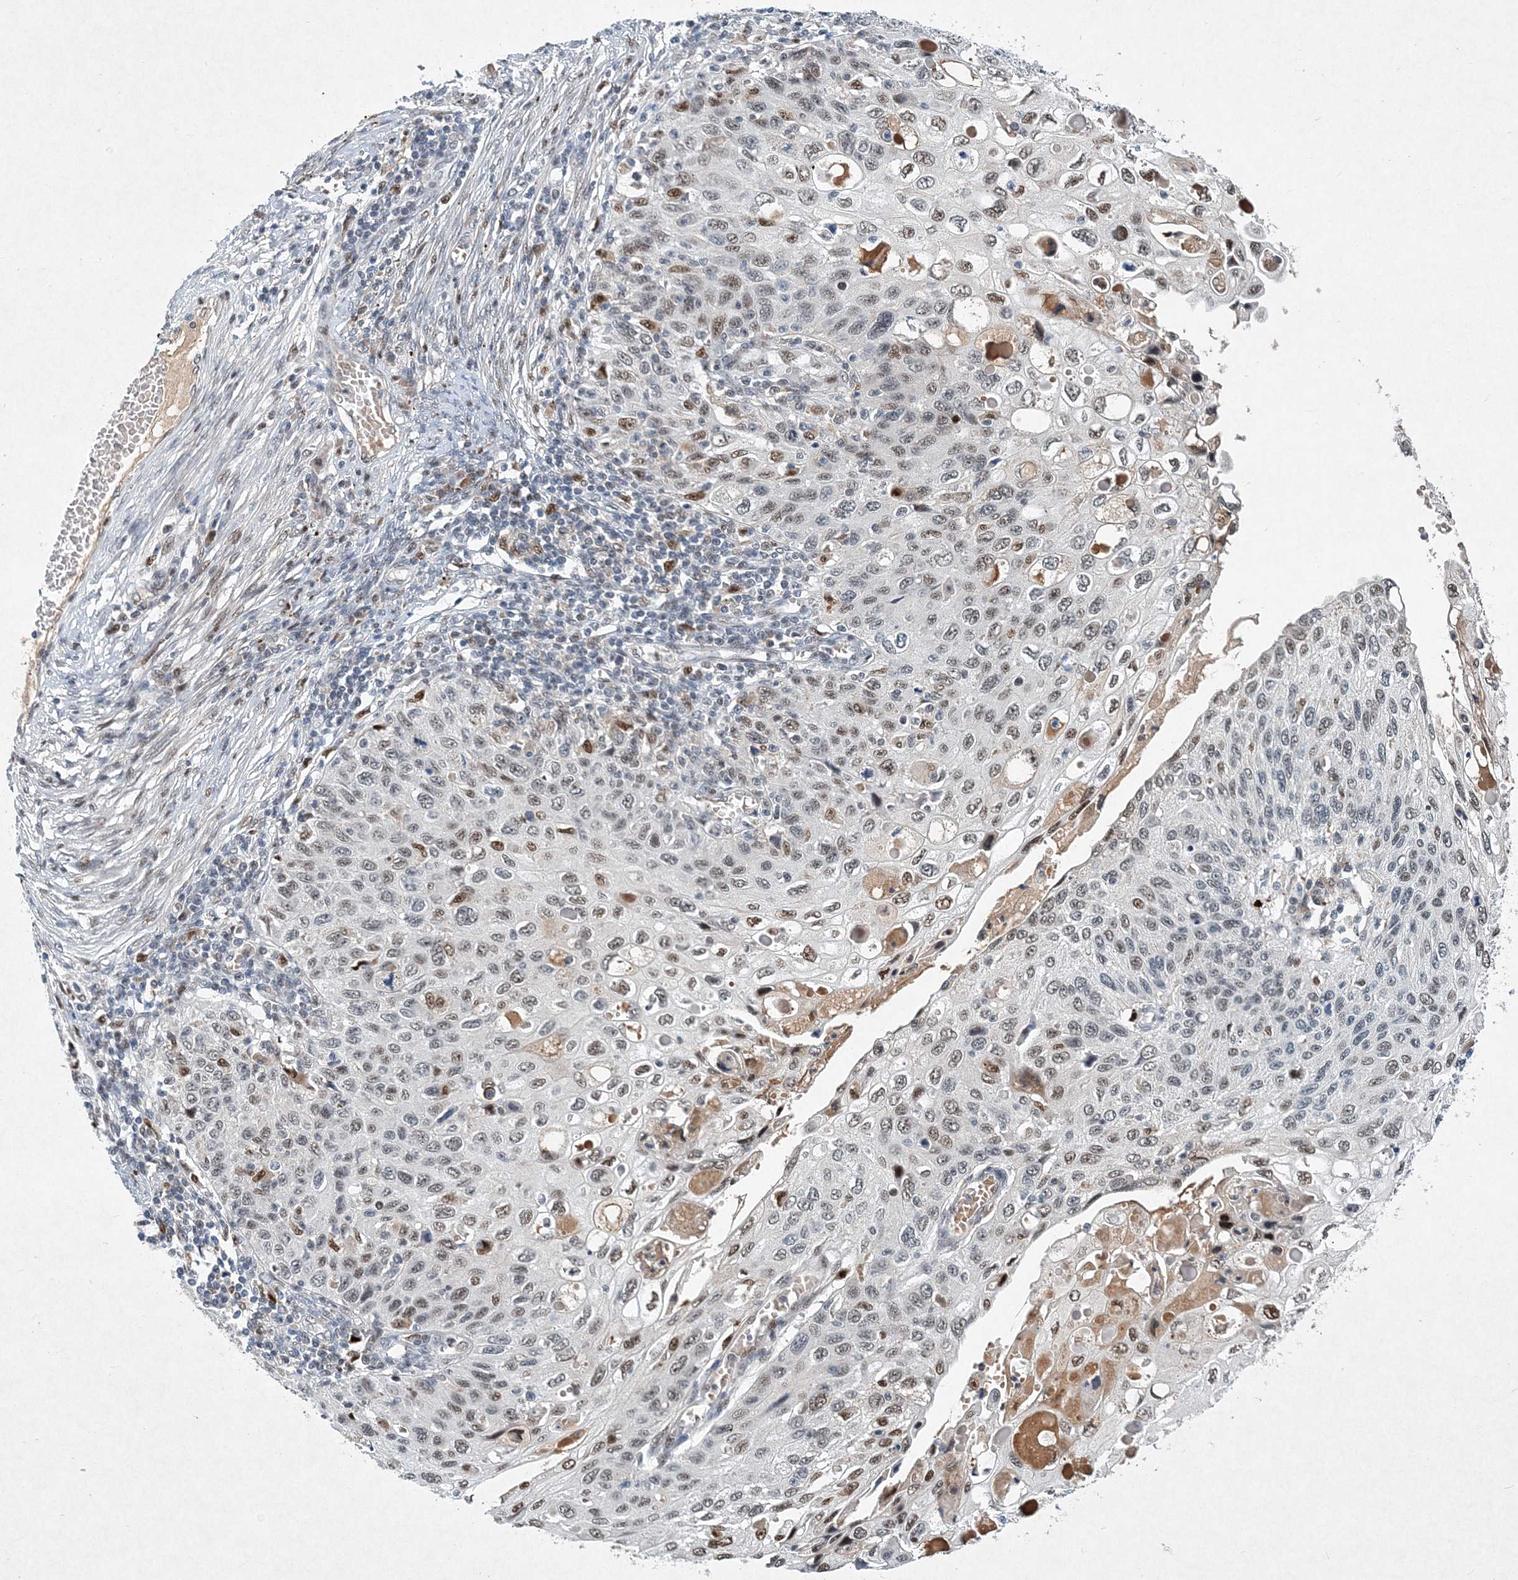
{"staining": {"intensity": "weak", "quantity": "<25%", "location": "nuclear"}, "tissue": "cervical cancer", "cell_type": "Tumor cells", "image_type": "cancer", "snomed": [{"axis": "morphology", "description": "Squamous cell carcinoma, NOS"}, {"axis": "topography", "description": "Cervix"}], "caption": "Histopathology image shows no significant protein staining in tumor cells of cervical cancer.", "gene": "KPNA4", "patient": {"sex": "female", "age": 70}}